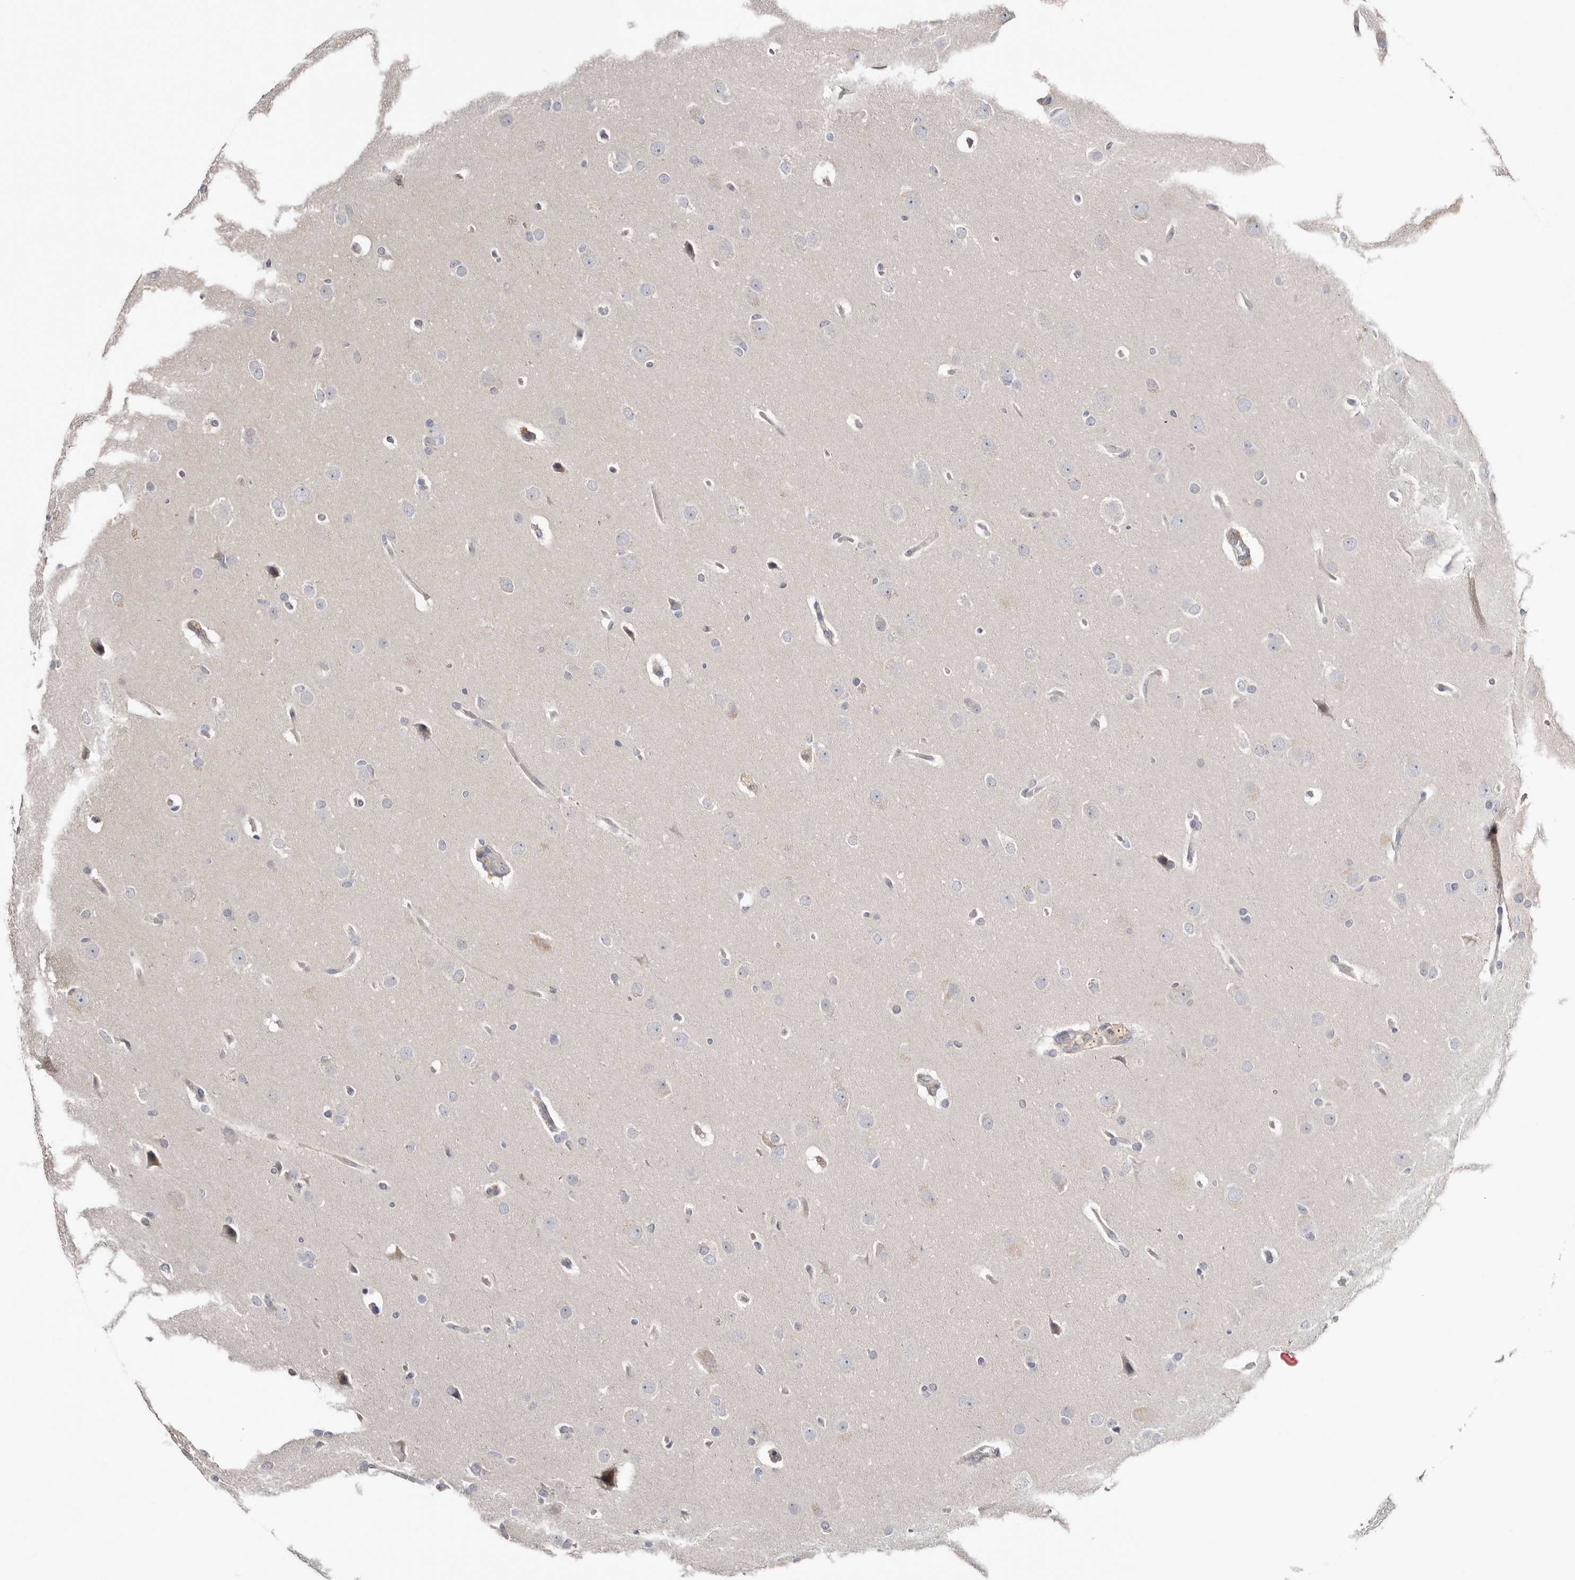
{"staining": {"intensity": "negative", "quantity": "none", "location": "none"}, "tissue": "glioma", "cell_type": "Tumor cells", "image_type": "cancer", "snomed": [{"axis": "morphology", "description": "Glioma, malignant, Low grade"}, {"axis": "topography", "description": "Brain"}], "caption": "A high-resolution micrograph shows immunohistochemistry staining of malignant low-grade glioma, which exhibits no significant expression in tumor cells.", "gene": "S100A14", "patient": {"sex": "female", "age": 37}}